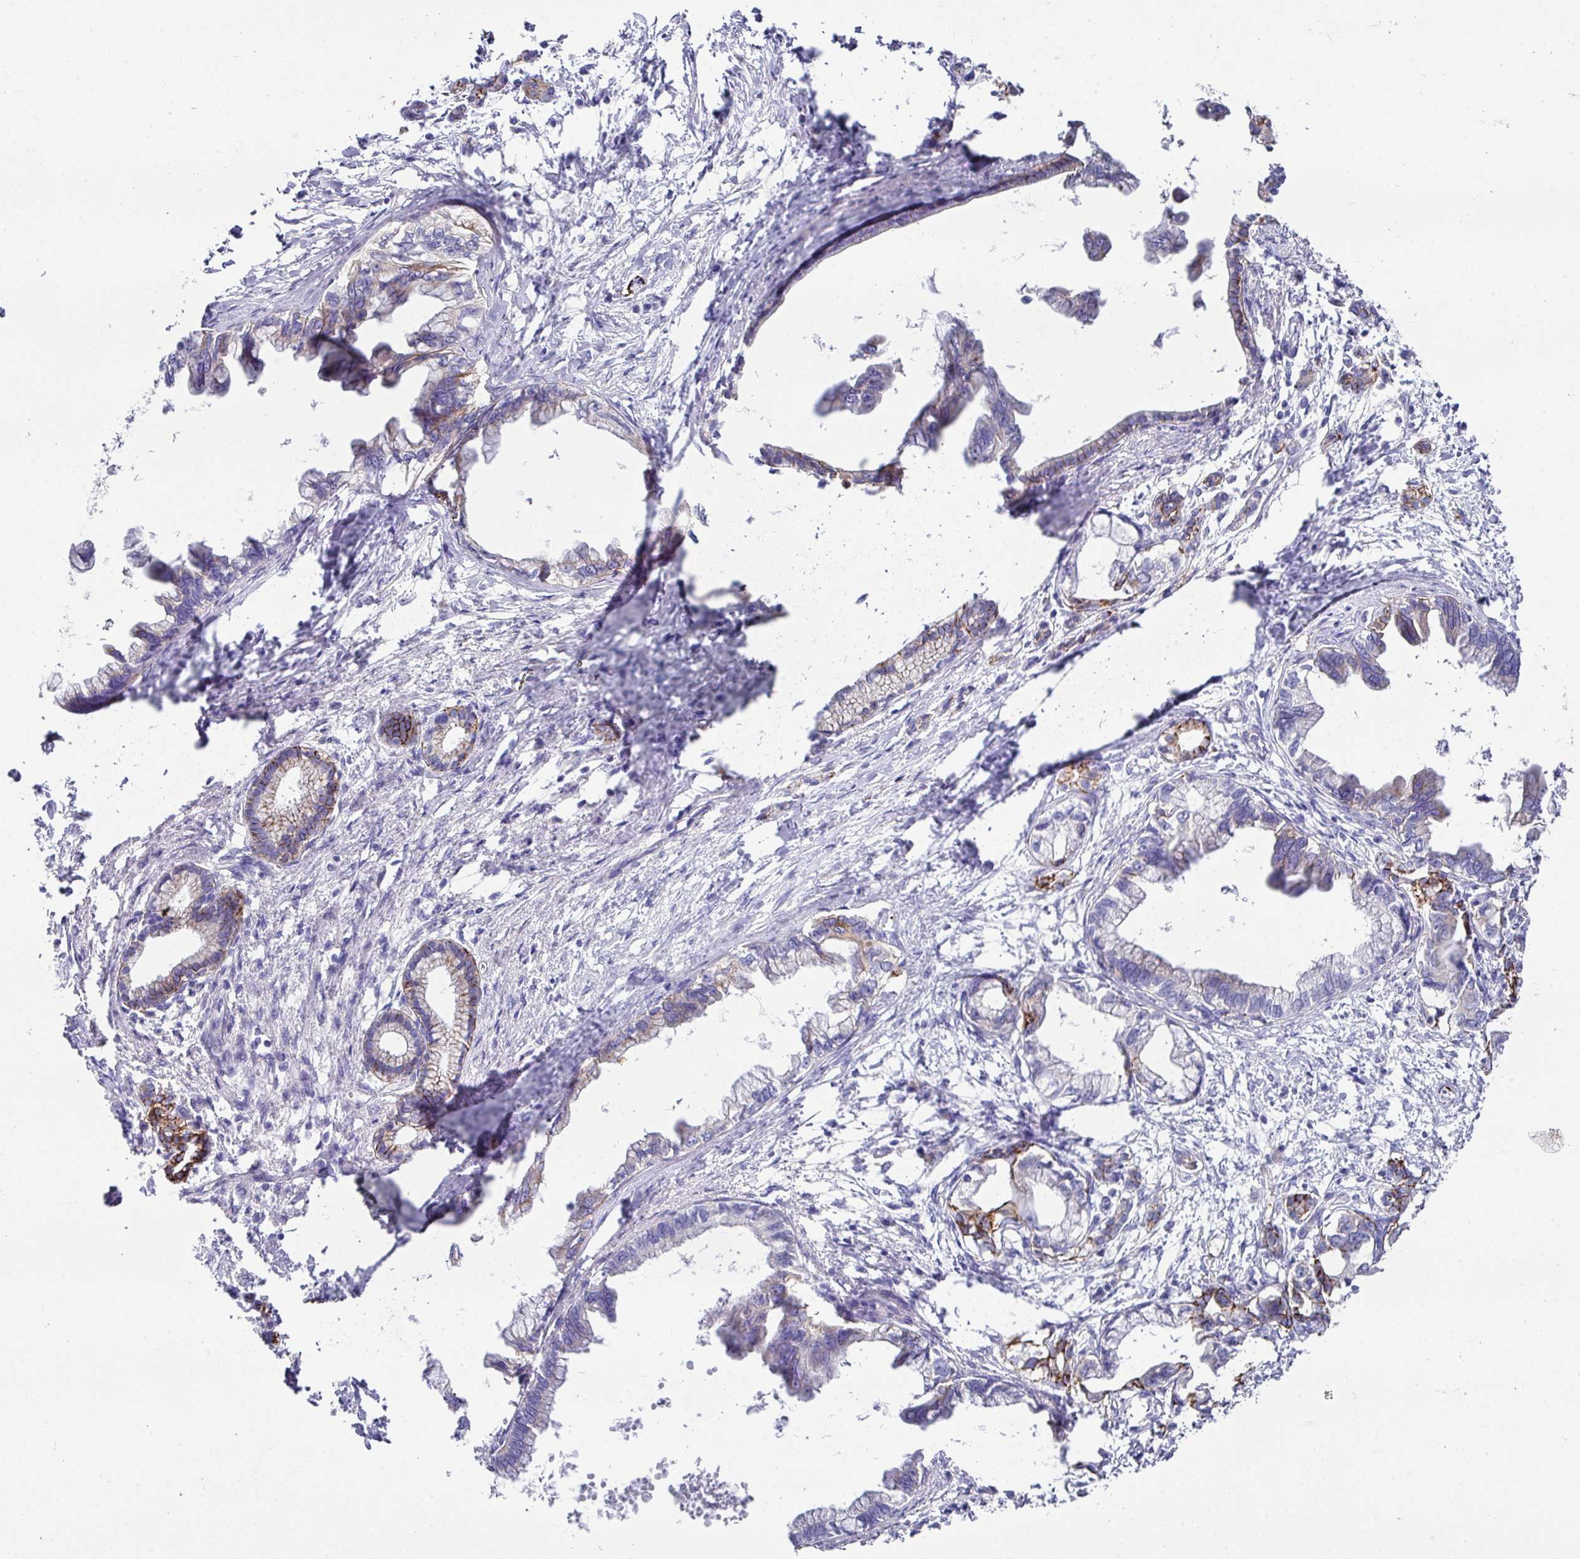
{"staining": {"intensity": "moderate", "quantity": "<25%", "location": "cytoplasmic/membranous"}, "tissue": "pancreatic cancer", "cell_type": "Tumor cells", "image_type": "cancer", "snomed": [{"axis": "morphology", "description": "Adenocarcinoma, NOS"}, {"axis": "topography", "description": "Pancreas"}], "caption": "Tumor cells reveal low levels of moderate cytoplasmic/membranous expression in about <25% of cells in human pancreatic cancer (adenocarcinoma).", "gene": "CLDN1", "patient": {"sex": "male", "age": 61}}